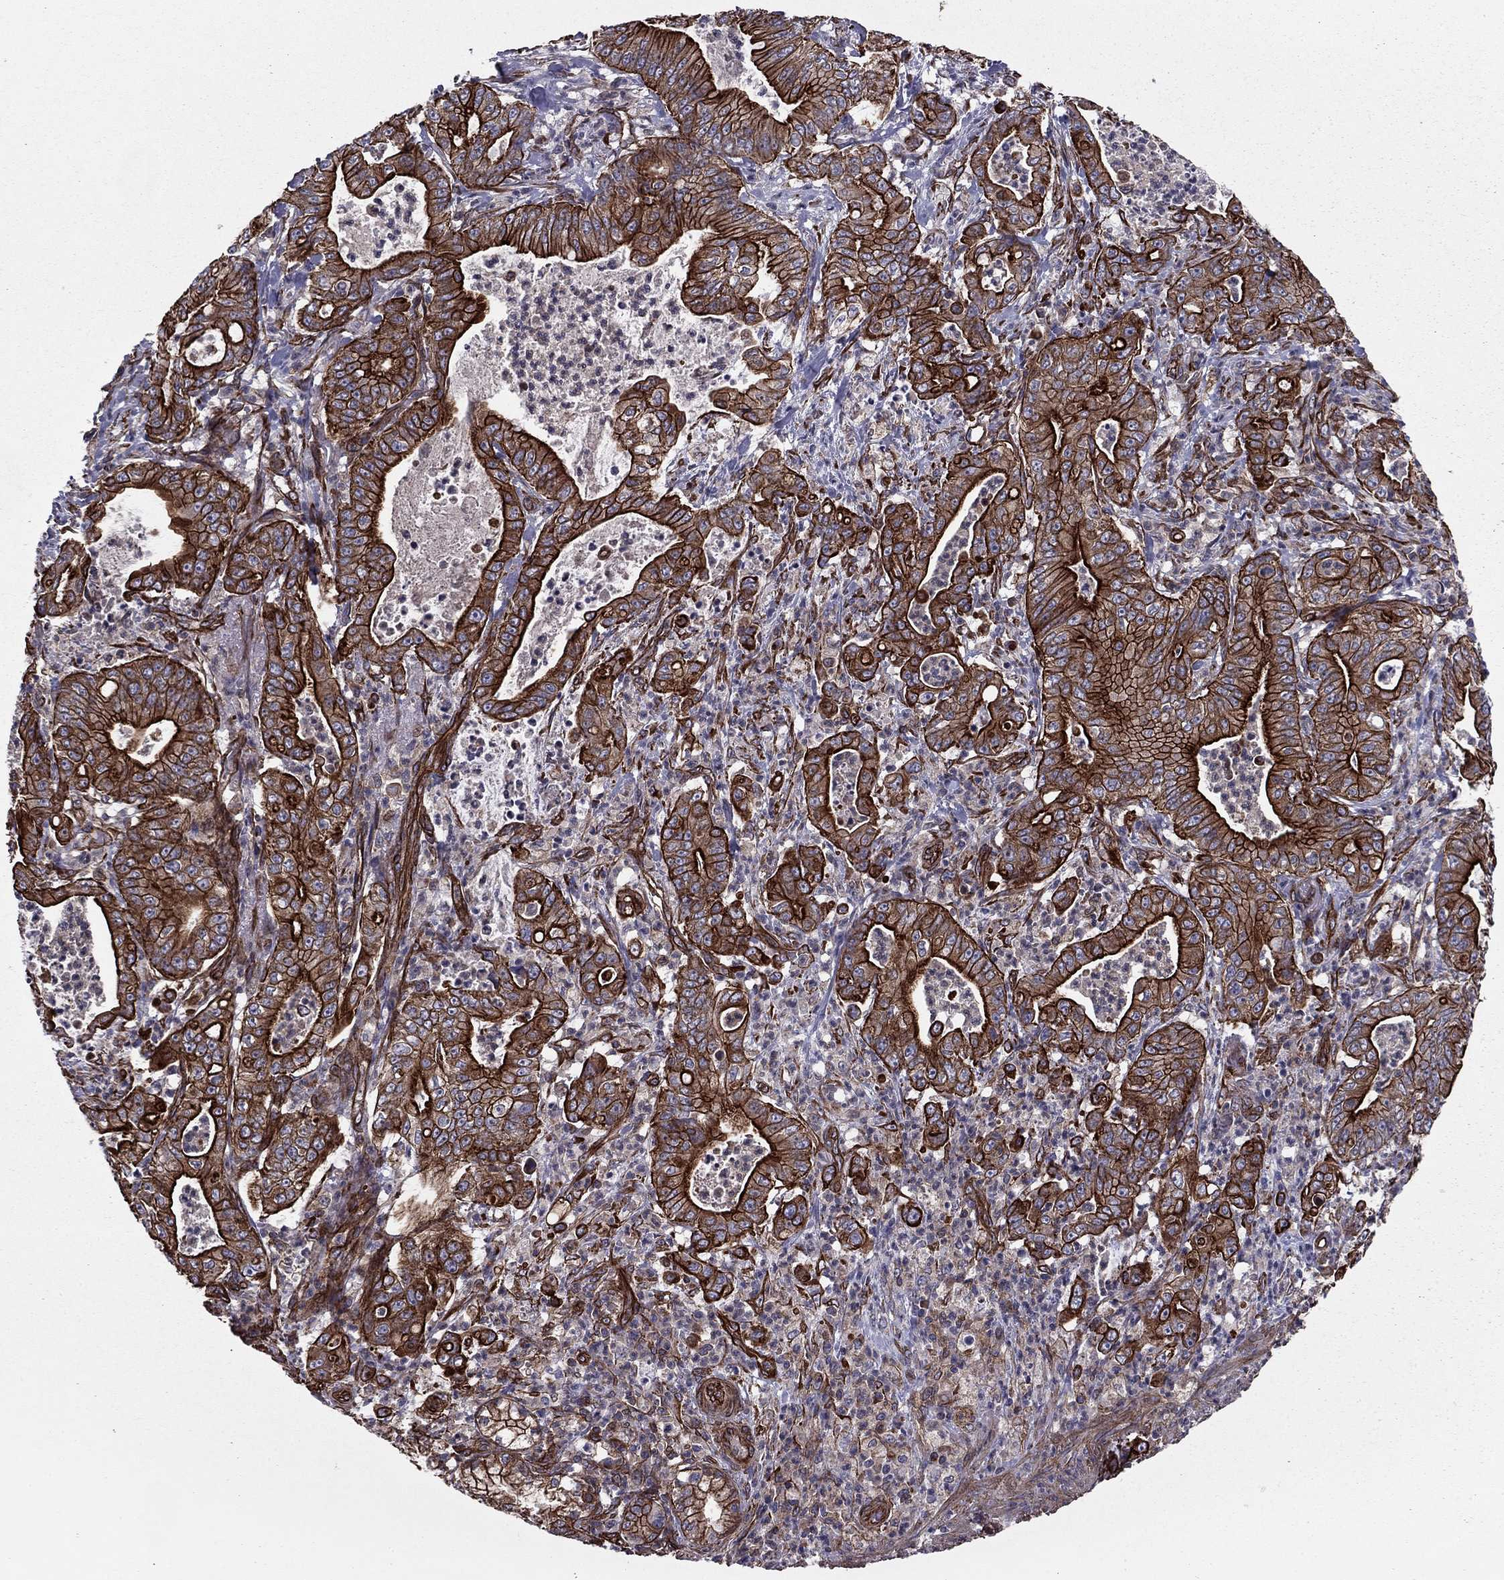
{"staining": {"intensity": "strong", "quantity": ">75%", "location": "cytoplasmic/membranous"}, "tissue": "pancreatic cancer", "cell_type": "Tumor cells", "image_type": "cancer", "snomed": [{"axis": "morphology", "description": "Adenocarcinoma, NOS"}, {"axis": "topography", "description": "Pancreas"}], "caption": "Human pancreatic adenocarcinoma stained with a protein marker demonstrates strong staining in tumor cells.", "gene": "SHMT1", "patient": {"sex": "male", "age": 71}}